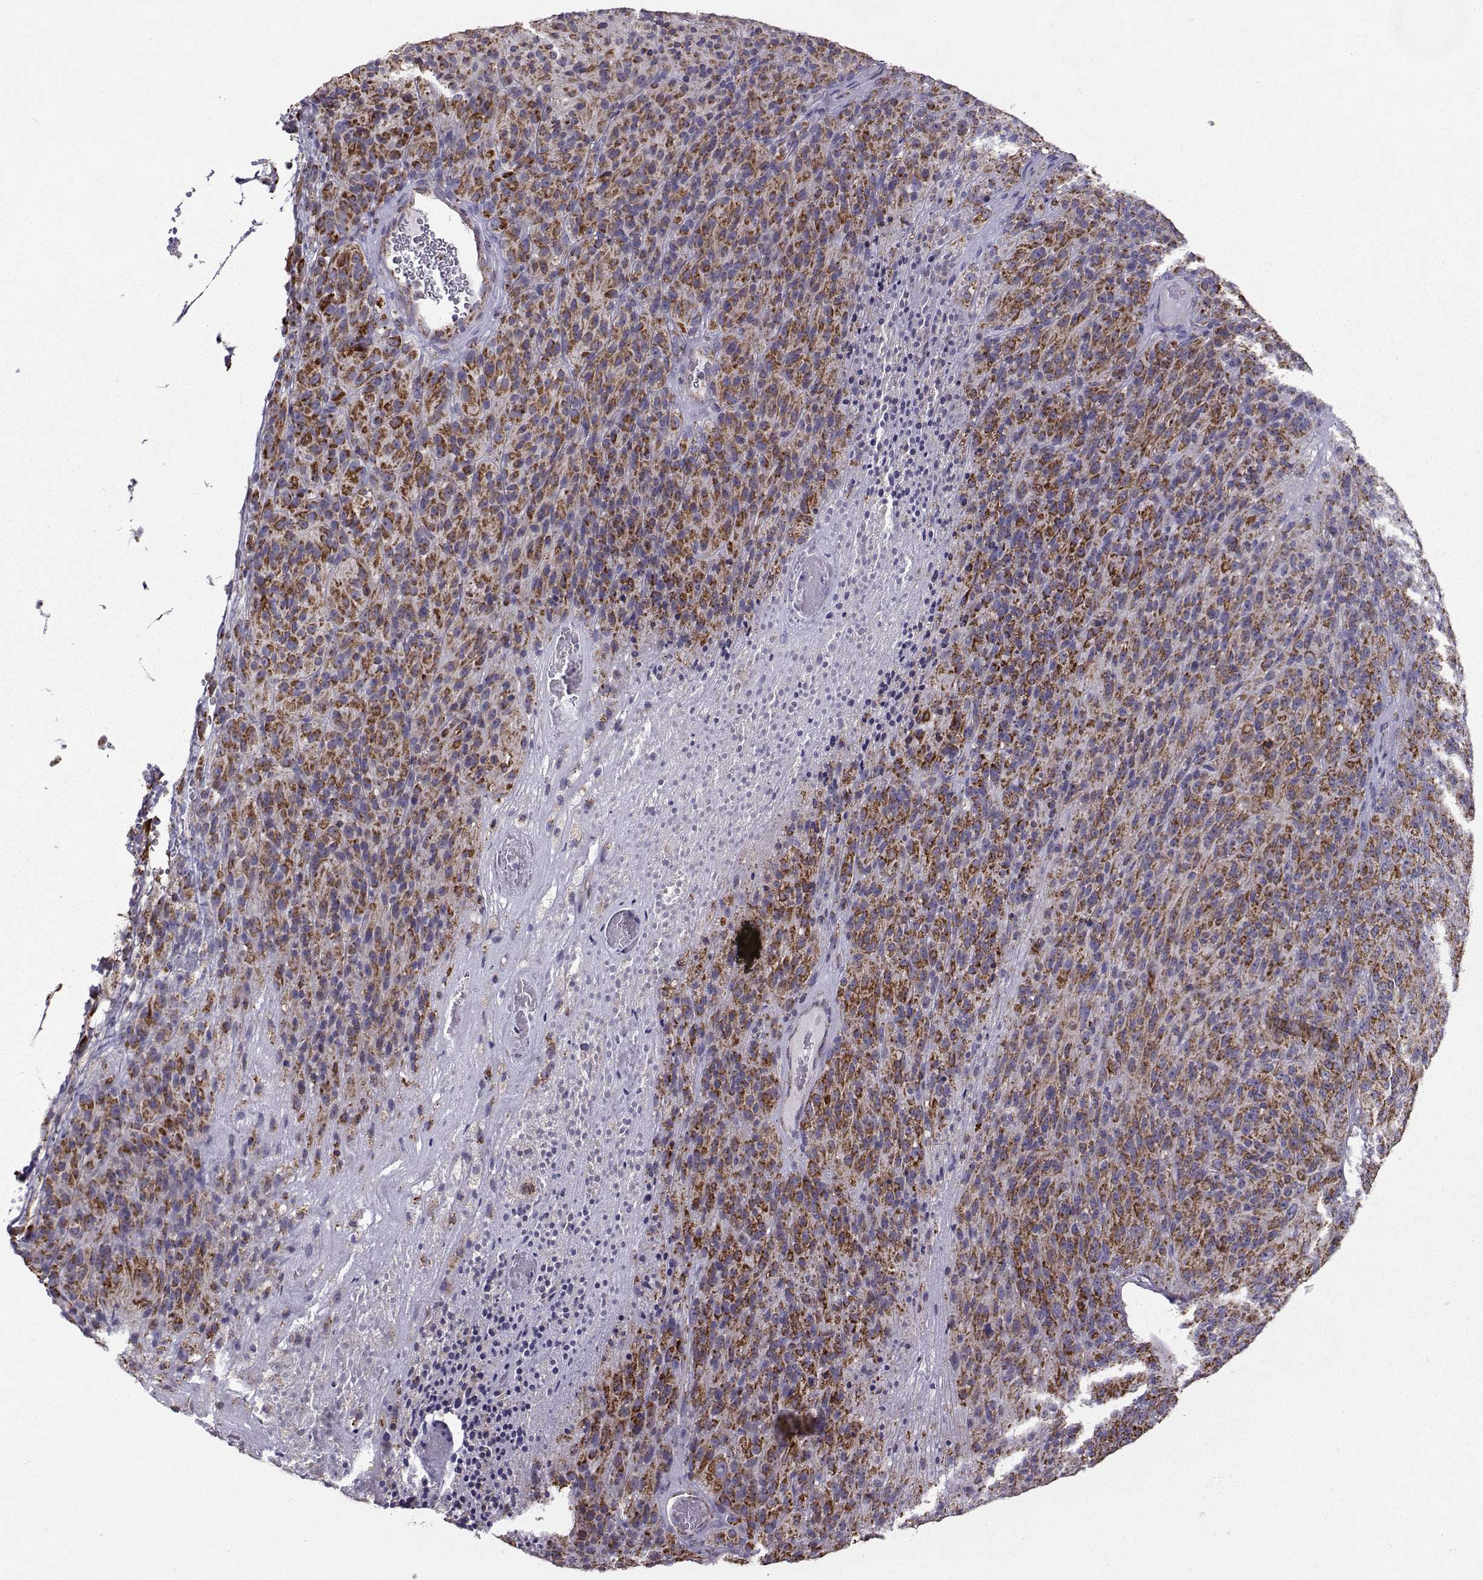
{"staining": {"intensity": "strong", "quantity": ">75%", "location": "cytoplasmic/membranous"}, "tissue": "melanoma", "cell_type": "Tumor cells", "image_type": "cancer", "snomed": [{"axis": "morphology", "description": "Malignant melanoma, Metastatic site"}, {"axis": "topography", "description": "Brain"}], "caption": "Brown immunohistochemical staining in melanoma displays strong cytoplasmic/membranous staining in about >75% of tumor cells.", "gene": "NECAB3", "patient": {"sex": "female", "age": 56}}